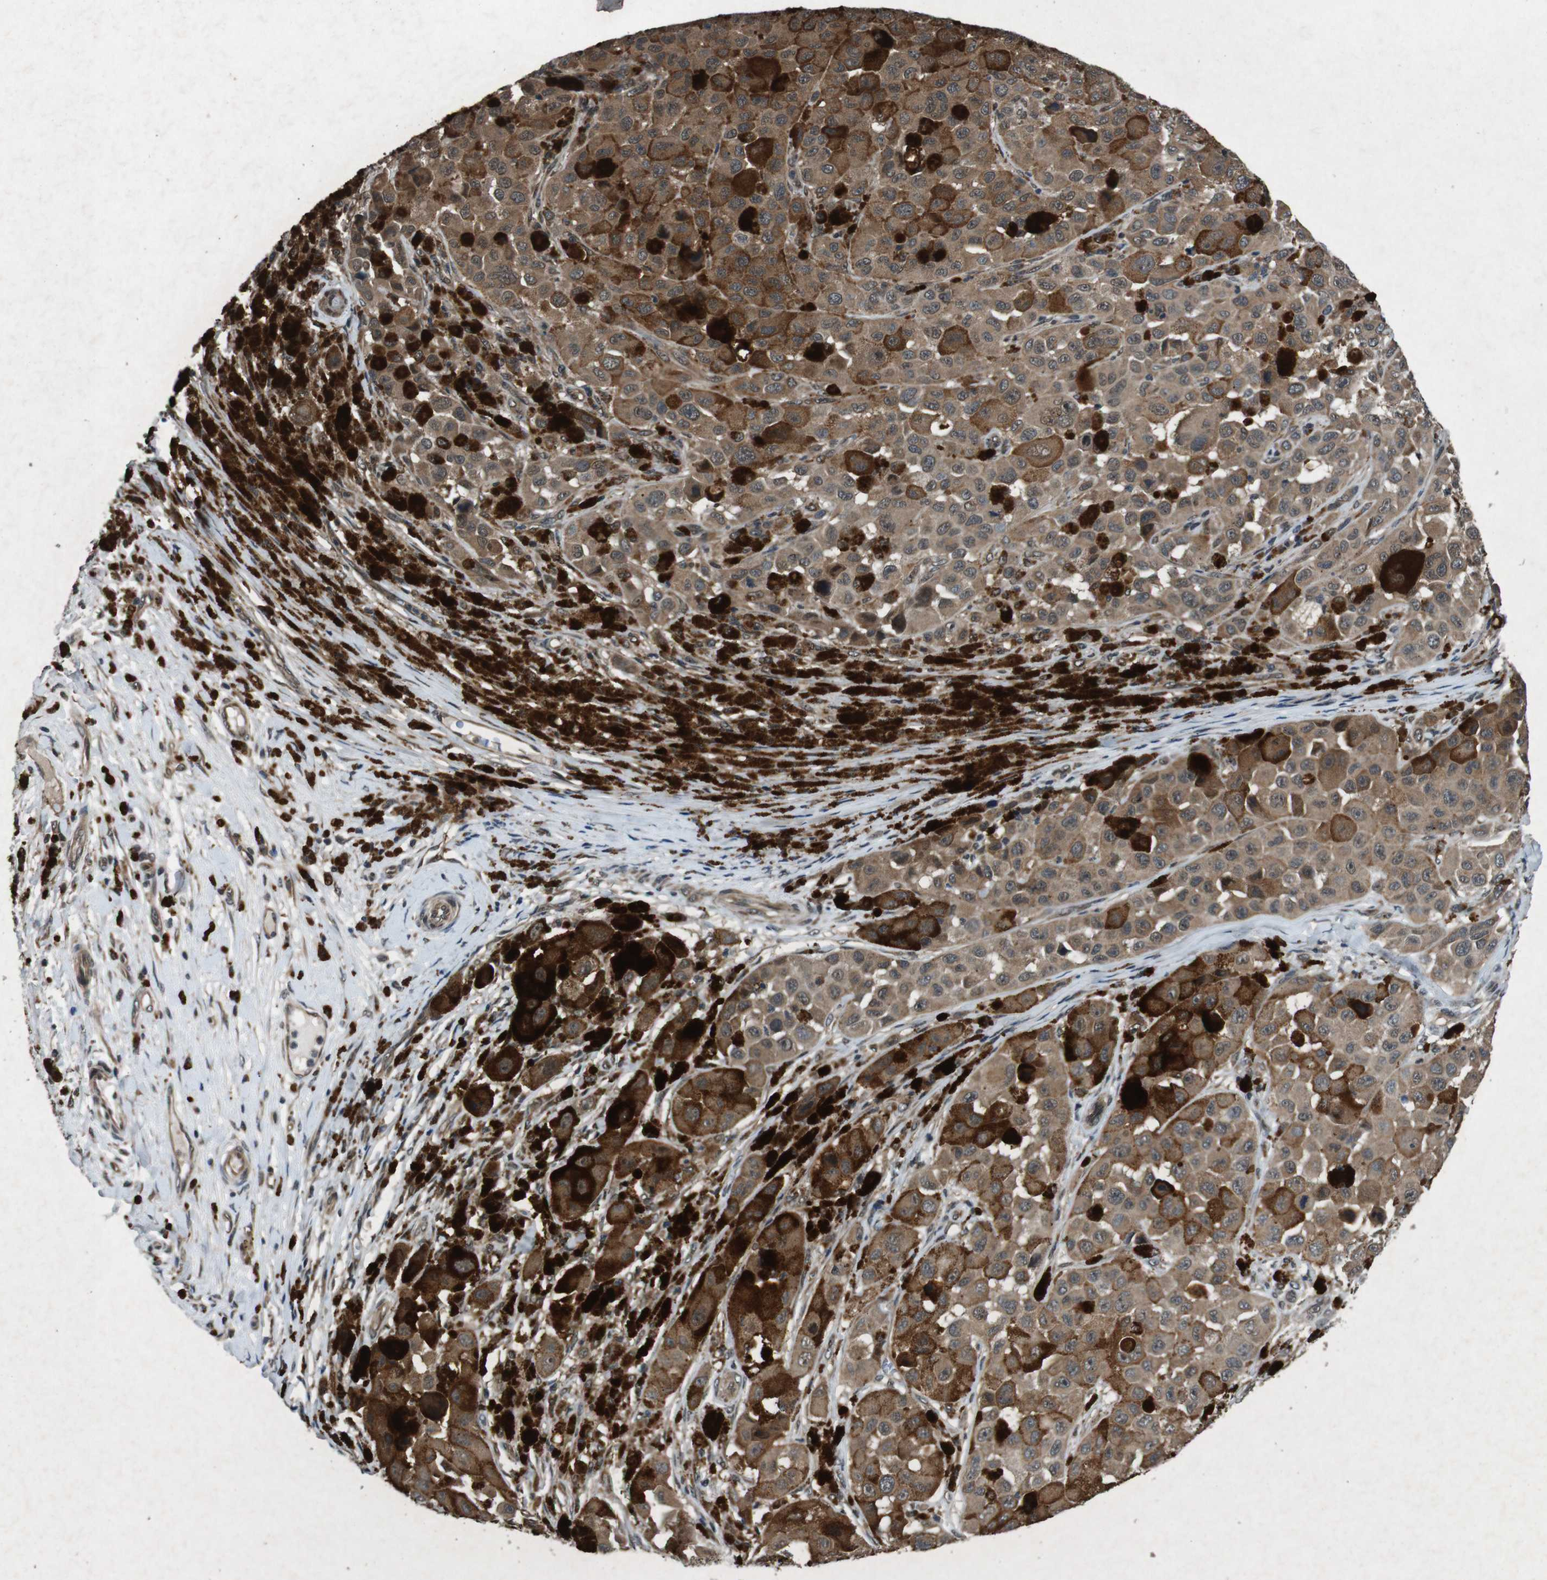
{"staining": {"intensity": "moderate", "quantity": ">75%", "location": "cytoplasmic/membranous"}, "tissue": "melanoma", "cell_type": "Tumor cells", "image_type": "cancer", "snomed": [{"axis": "morphology", "description": "Malignant melanoma, NOS"}, {"axis": "topography", "description": "Skin"}], "caption": "IHC (DAB) staining of human malignant melanoma shows moderate cytoplasmic/membranous protein positivity in about >75% of tumor cells.", "gene": "SOCS1", "patient": {"sex": "male", "age": 96}}